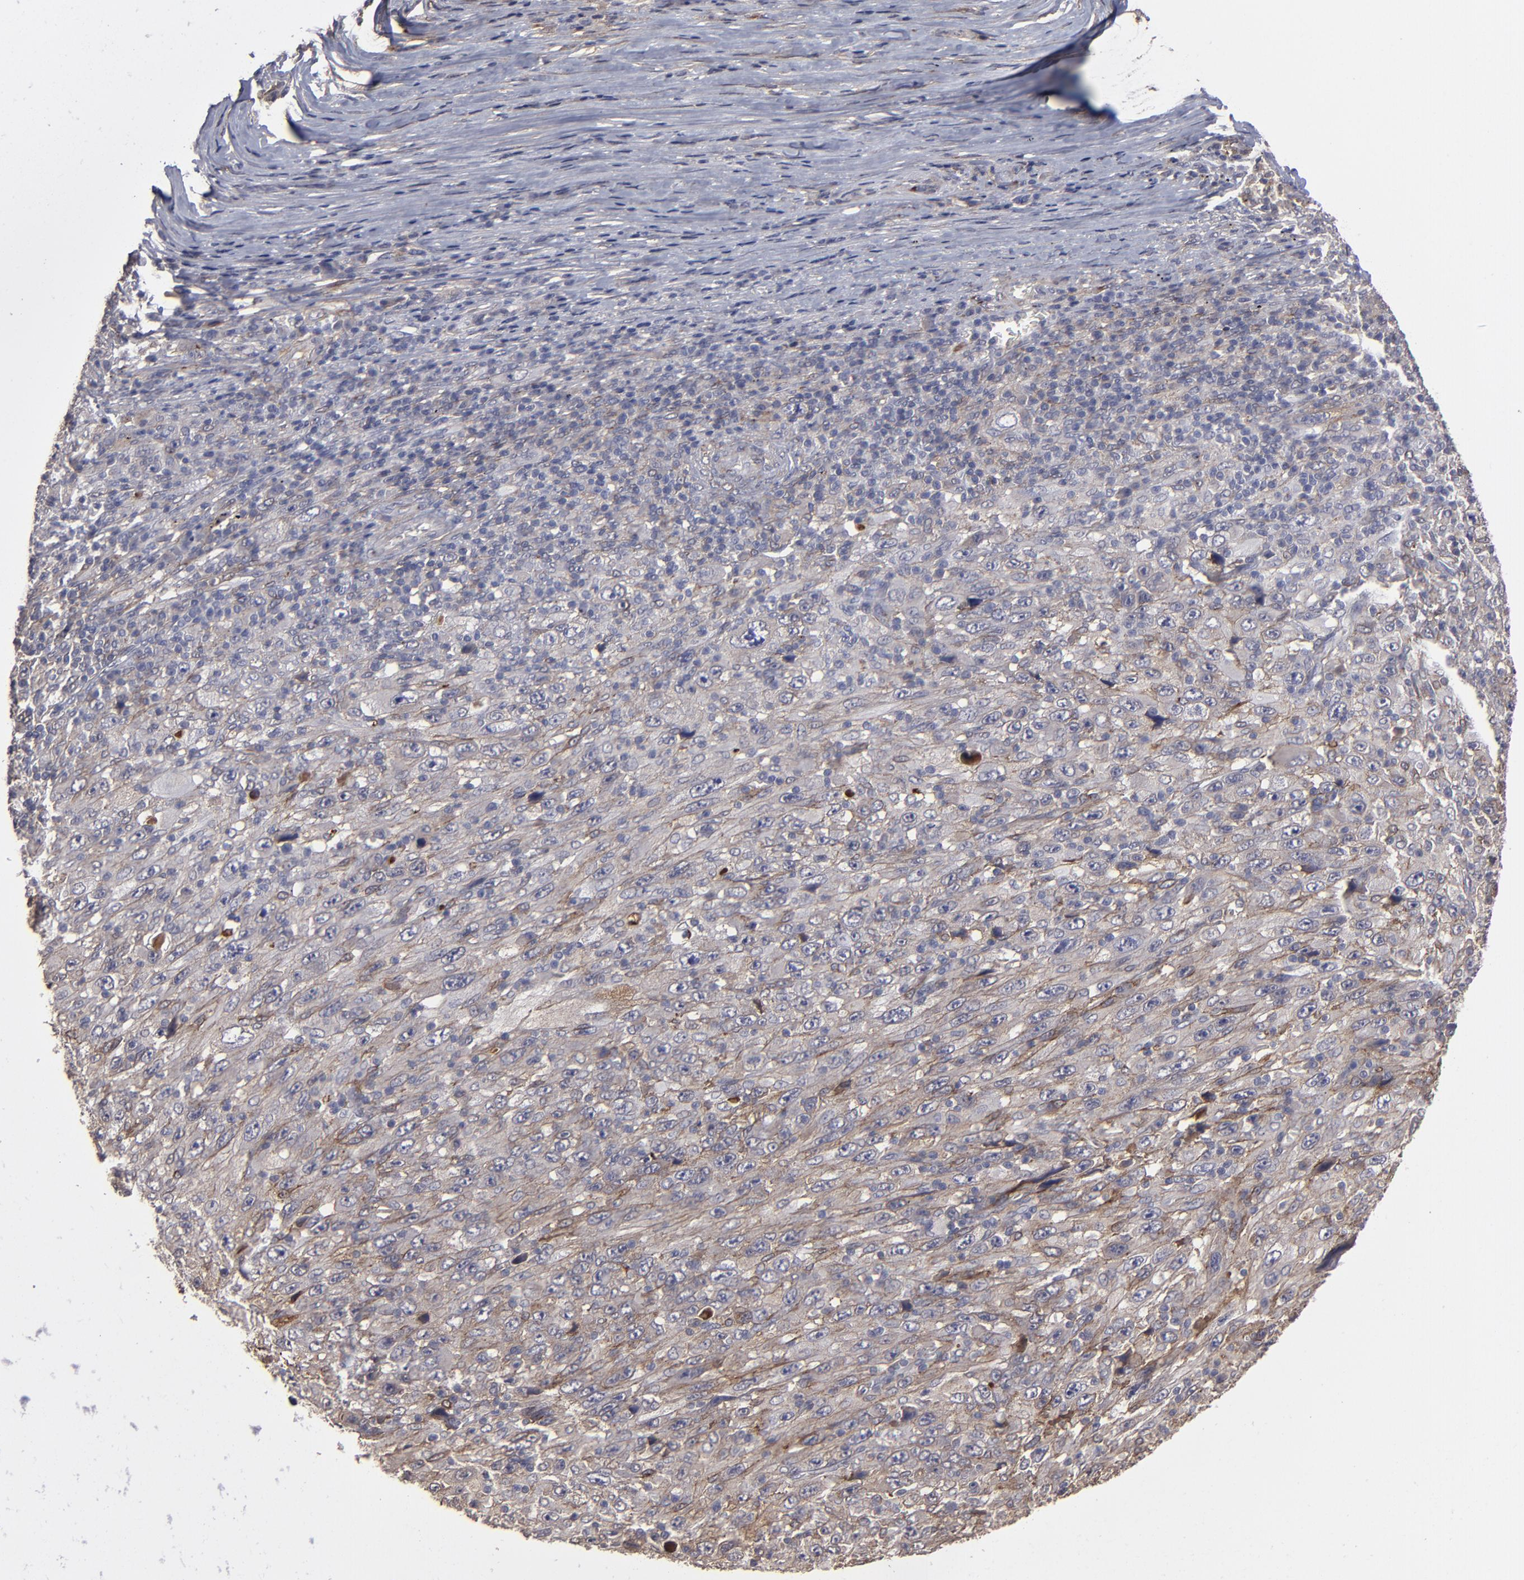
{"staining": {"intensity": "weak", "quantity": ">75%", "location": "cytoplasmic/membranous"}, "tissue": "melanoma", "cell_type": "Tumor cells", "image_type": "cancer", "snomed": [{"axis": "morphology", "description": "Malignant melanoma, Metastatic site"}, {"axis": "topography", "description": "Skin"}], "caption": "High-power microscopy captured an IHC photomicrograph of melanoma, revealing weak cytoplasmic/membranous staining in about >75% of tumor cells.", "gene": "ITGB5", "patient": {"sex": "female", "age": 56}}